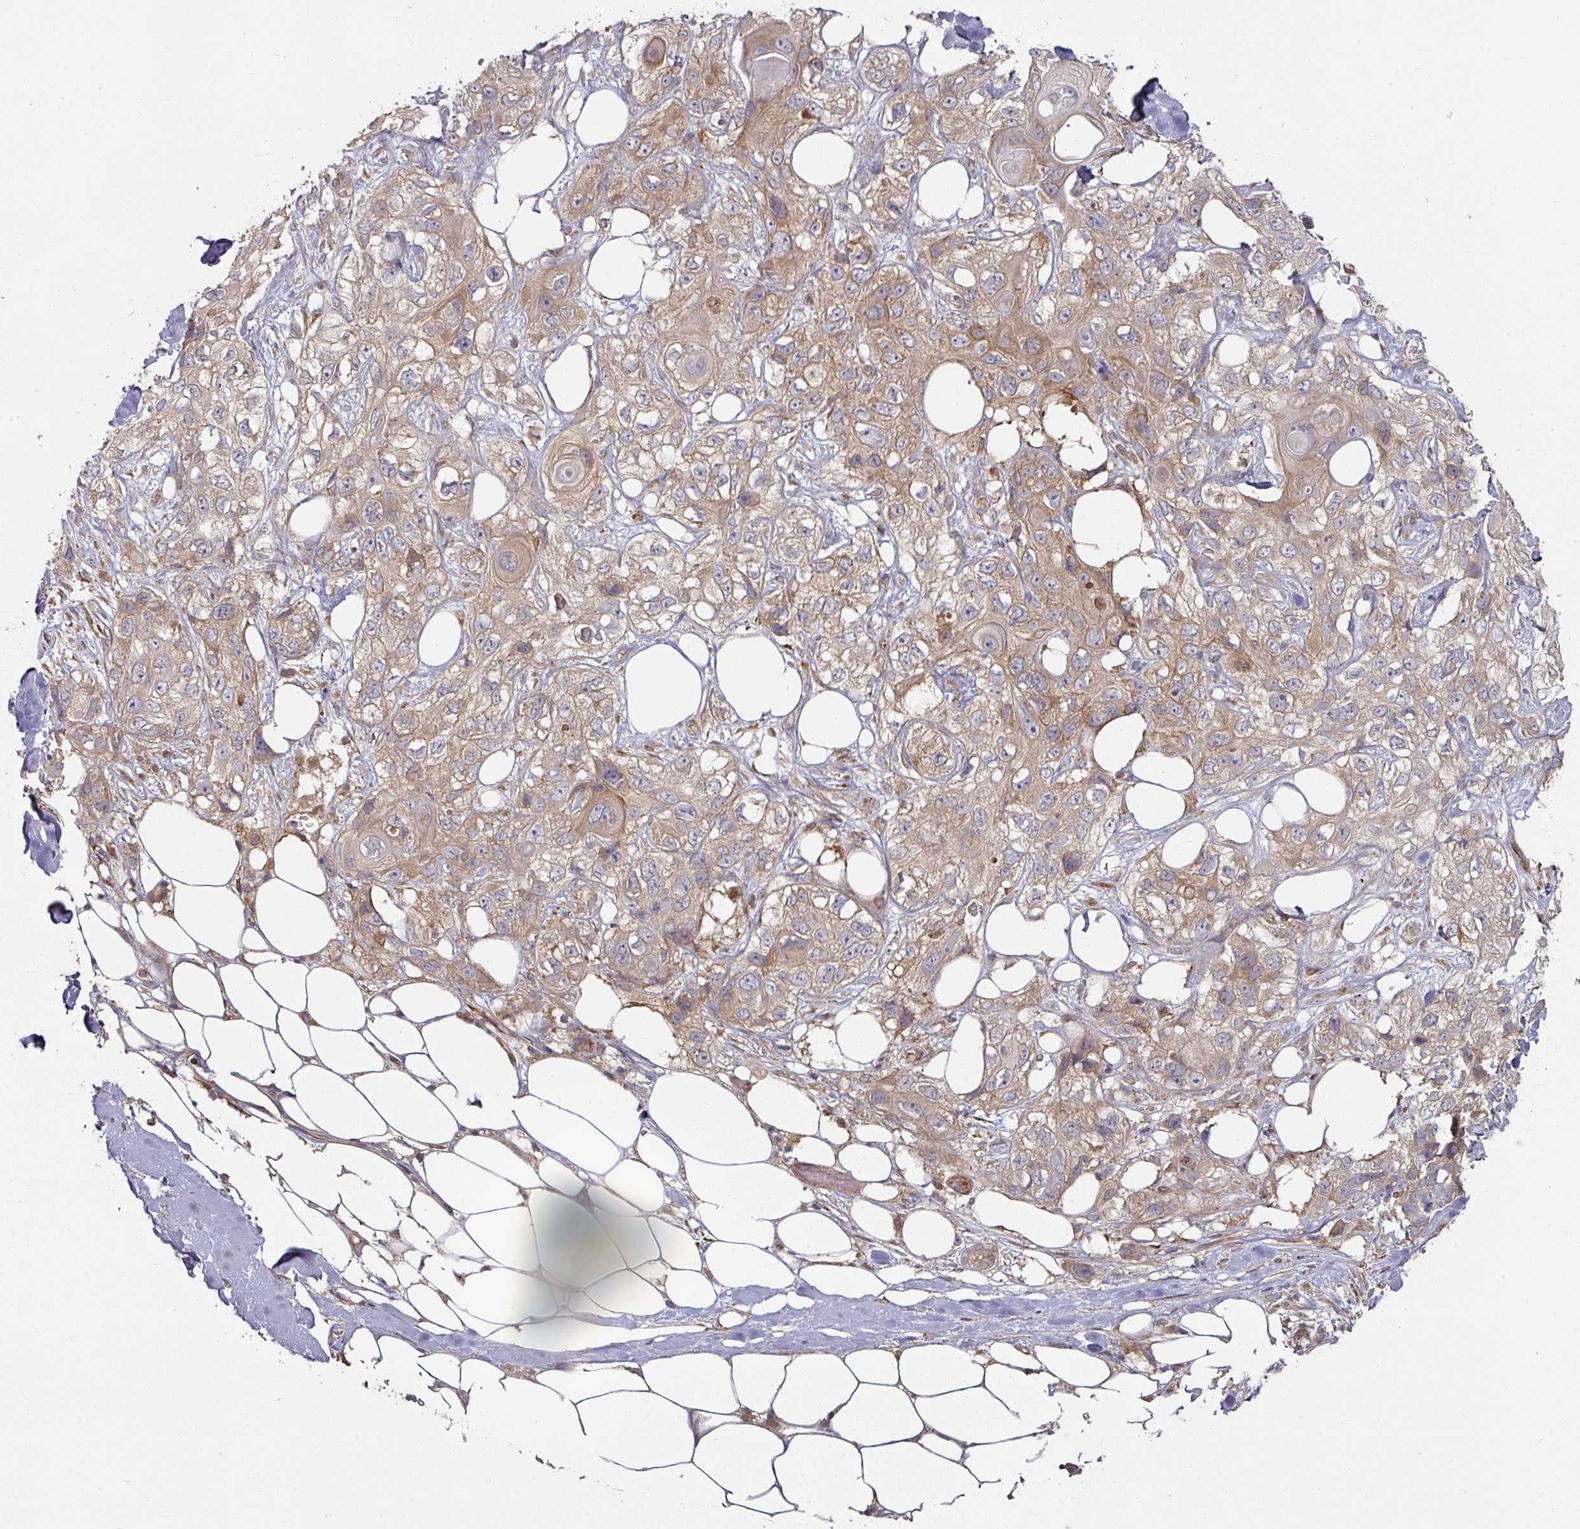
{"staining": {"intensity": "weak", "quantity": ">75%", "location": "cytoplasmic/membranous"}, "tissue": "skin cancer", "cell_type": "Tumor cells", "image_type": "cancer", "snomed": [{"axis": "morphology", "description": "Normal tissue, NOS"}, {"axis": "morphology", "description": "Squamous cell carcinoma, NOS"}, {"axis": "topography", "description": "Skin"}], "caption": "Human skin cancer (squamous cell carcinoma) stained with a brown dye displays weak cytoplasmic/membranous positive positivity in about >75% of tumor cells.", "gene": "CEP95", "patient": {"sex": "male", "age": 72}}